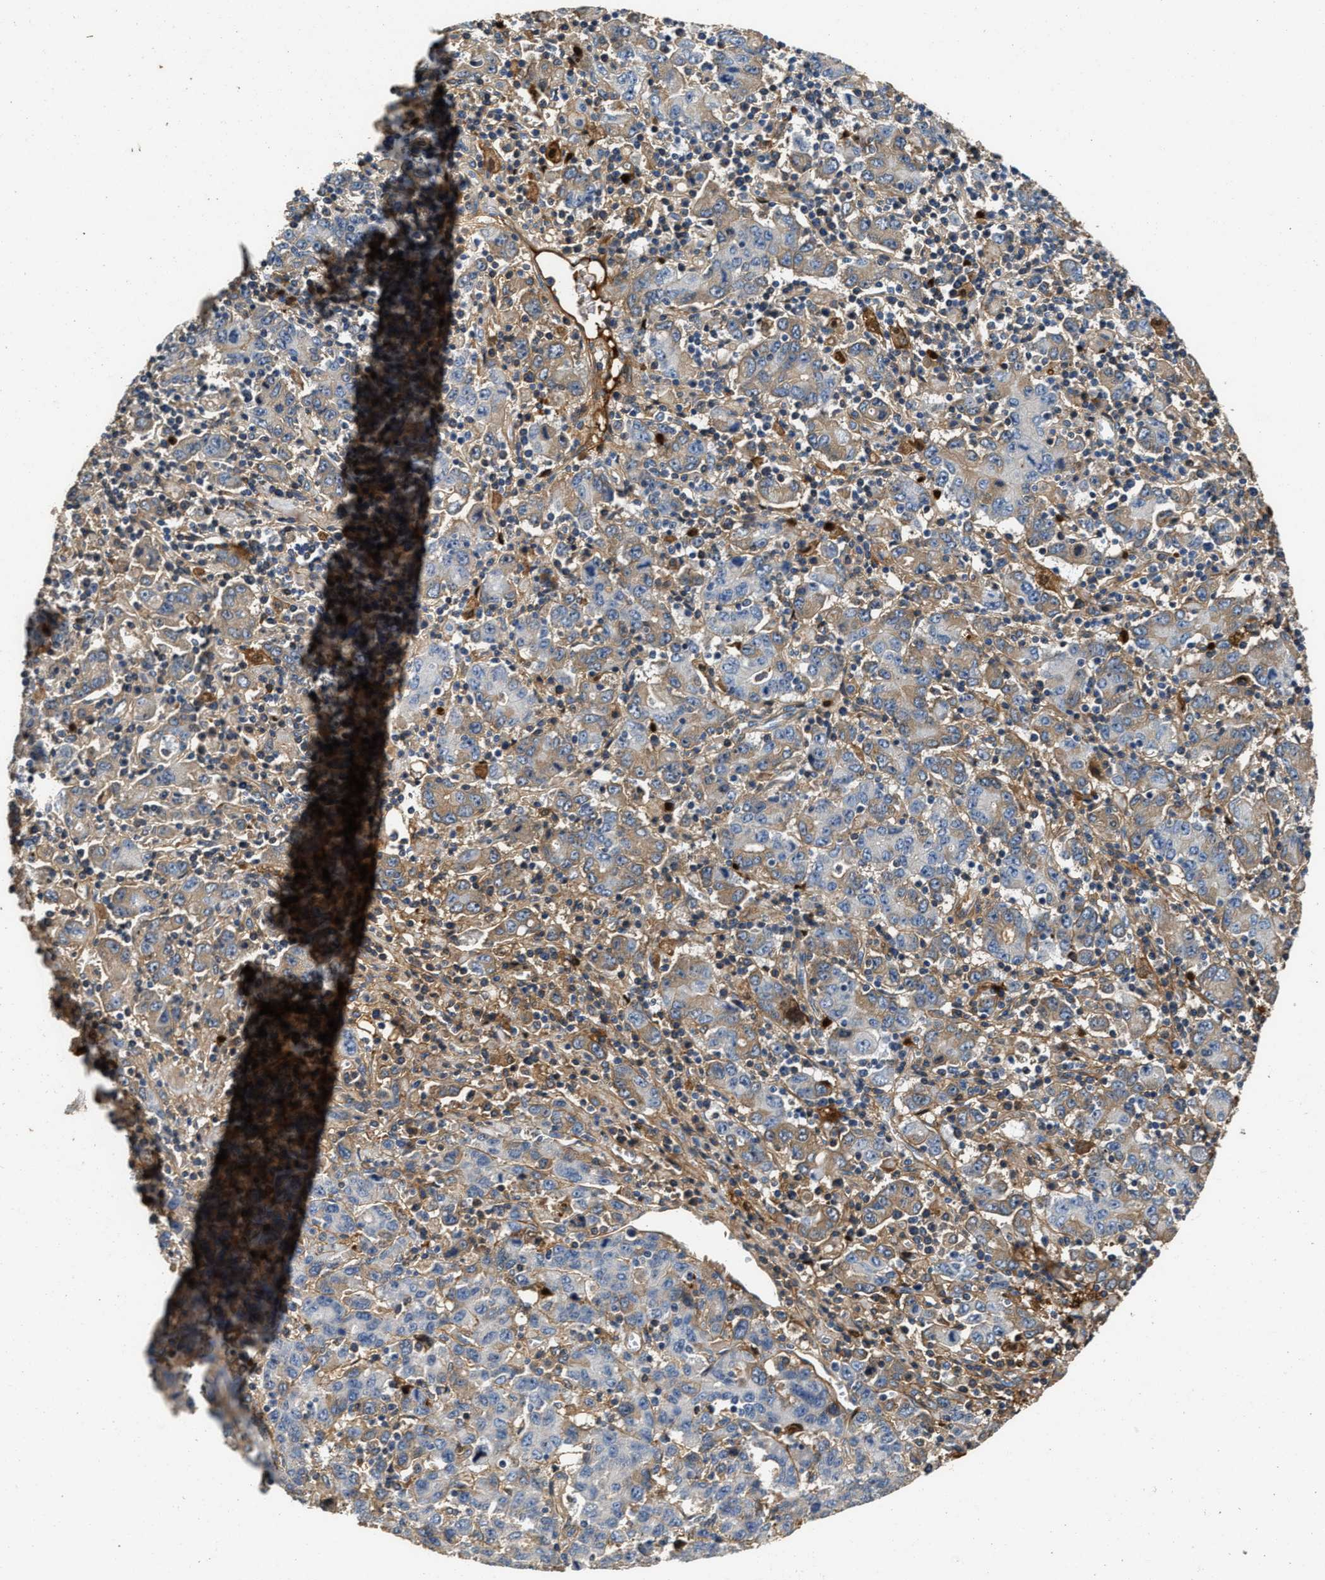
{"staining": {"intensity": "moderate", "quantity": "25%-75%", "location": "cytoplasmic/membranous"}, "tissue": "stomach cancer", "cell_type": "Tumor cells", "image_type": "cancer", "snomed": [{"axis": "morphology", "description": "Adenocarcinoma, NOS"}, {"axis": "topography", "description": "Stomach, upper"}], "caption": "IHC micrograph of neoplastic tissue: stomach adenocarcinoma stained using immunohistochemistry reveals medium levels of moderate protein expression localized specifically in the cytoplasmic/membranous of tumor cells, appearing as a cytoplasmic/membranous brown color.", "gene": "C3", "patient": {"sex": "male", "age": 69}}